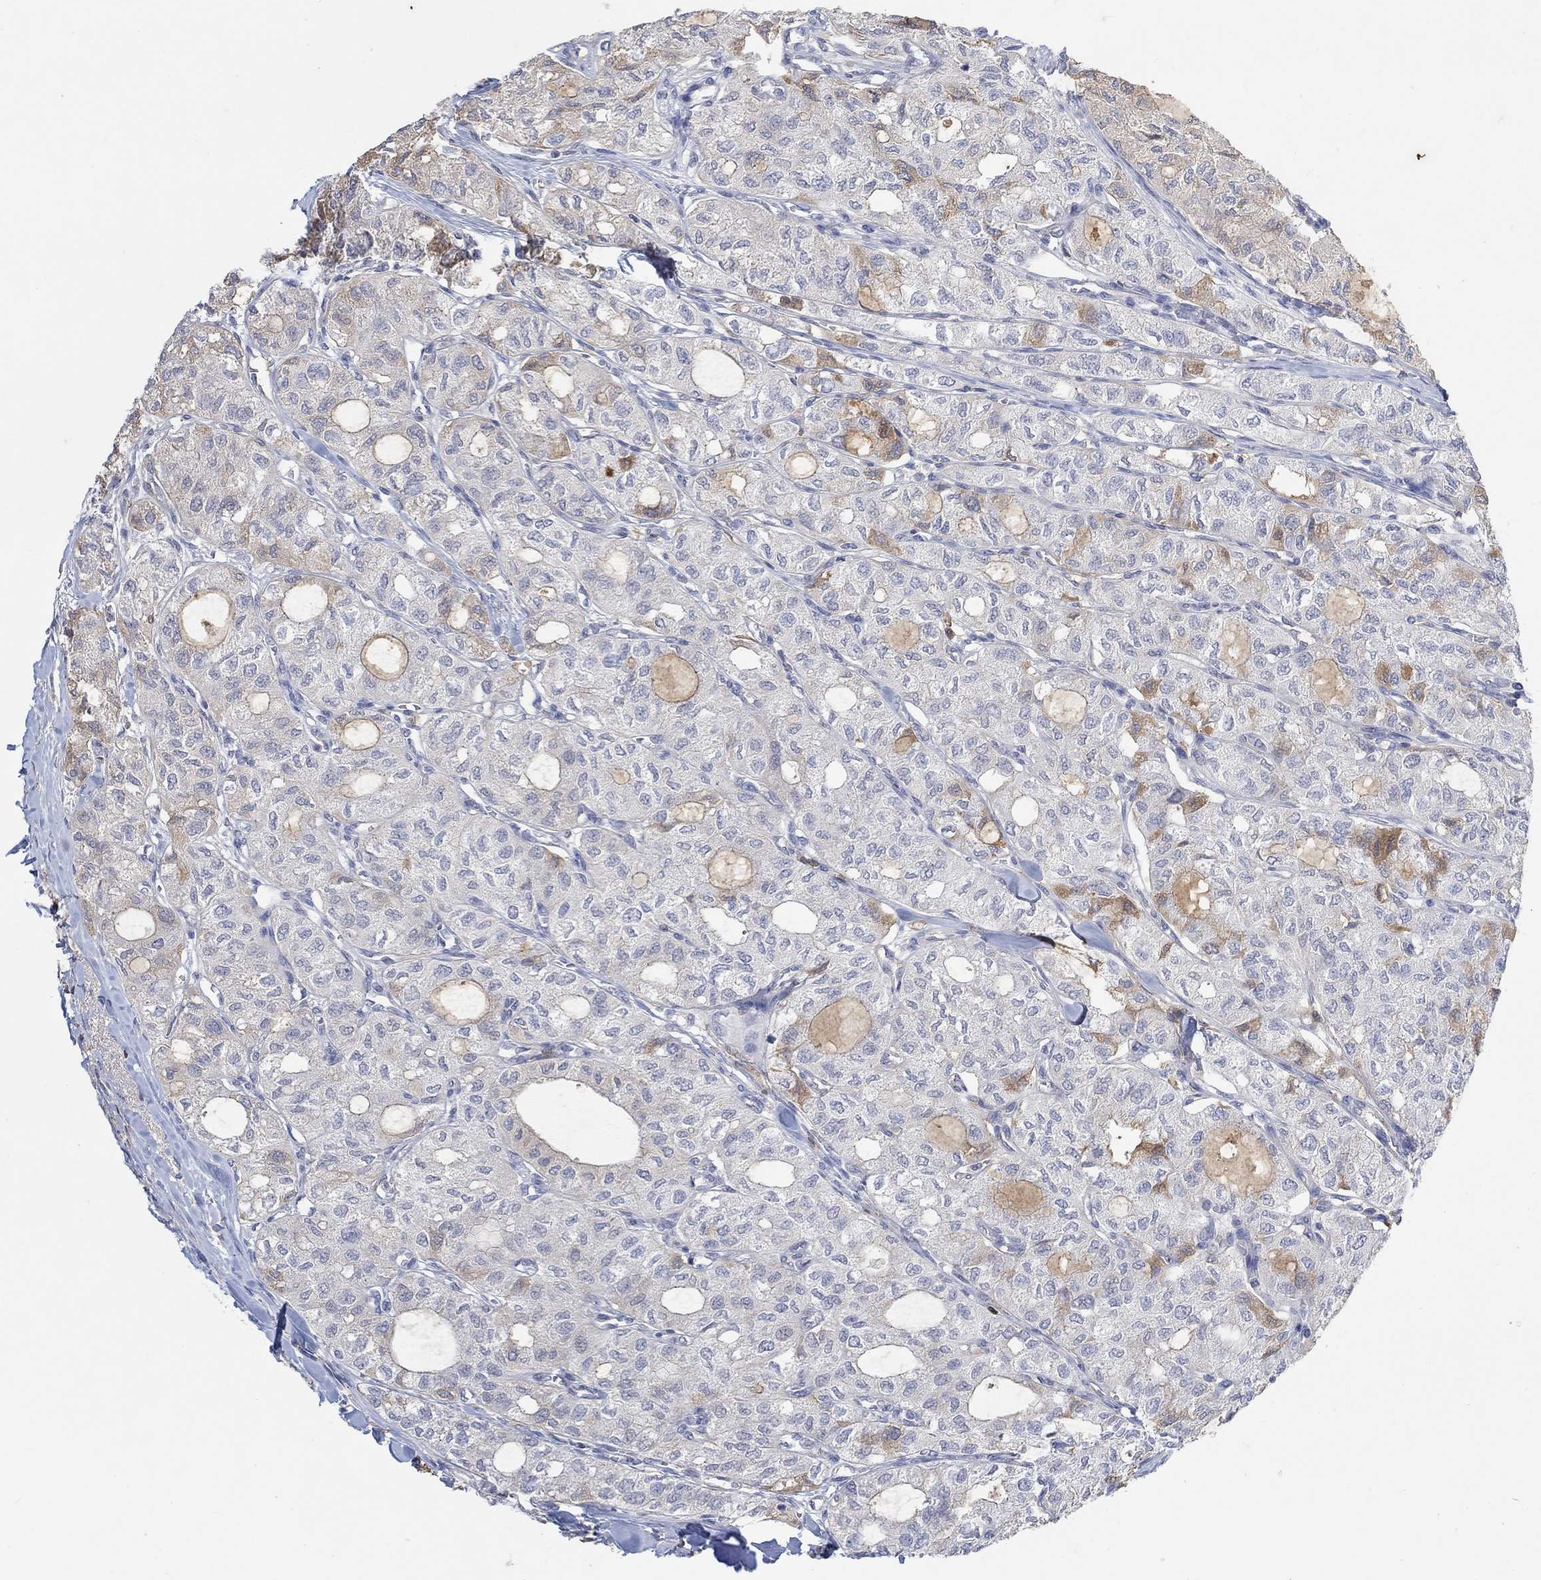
{"staining": {"intensity": "moderate", "quantity": "<25%", "location": "cytoplasmic/membranous"}, "tissue": "thyroid cancer", "cell_type": "Tumor cells", "image_type": "cancer", "snomed": [{"axis": "morphology", "description": "Follicular adenoma carcinoma, NOS"}, {"axis": "topography", "description": "Thyroid gland"}], "caption": "Thyroid follicular adenoma carcinoma was stained to show a protein in brown. There is low levels of moderate cytoplasmic/membranous expression in about <25% of tumor cells.", "gene": "MSTN", "patient": {"sex": "male", "age": 75}}